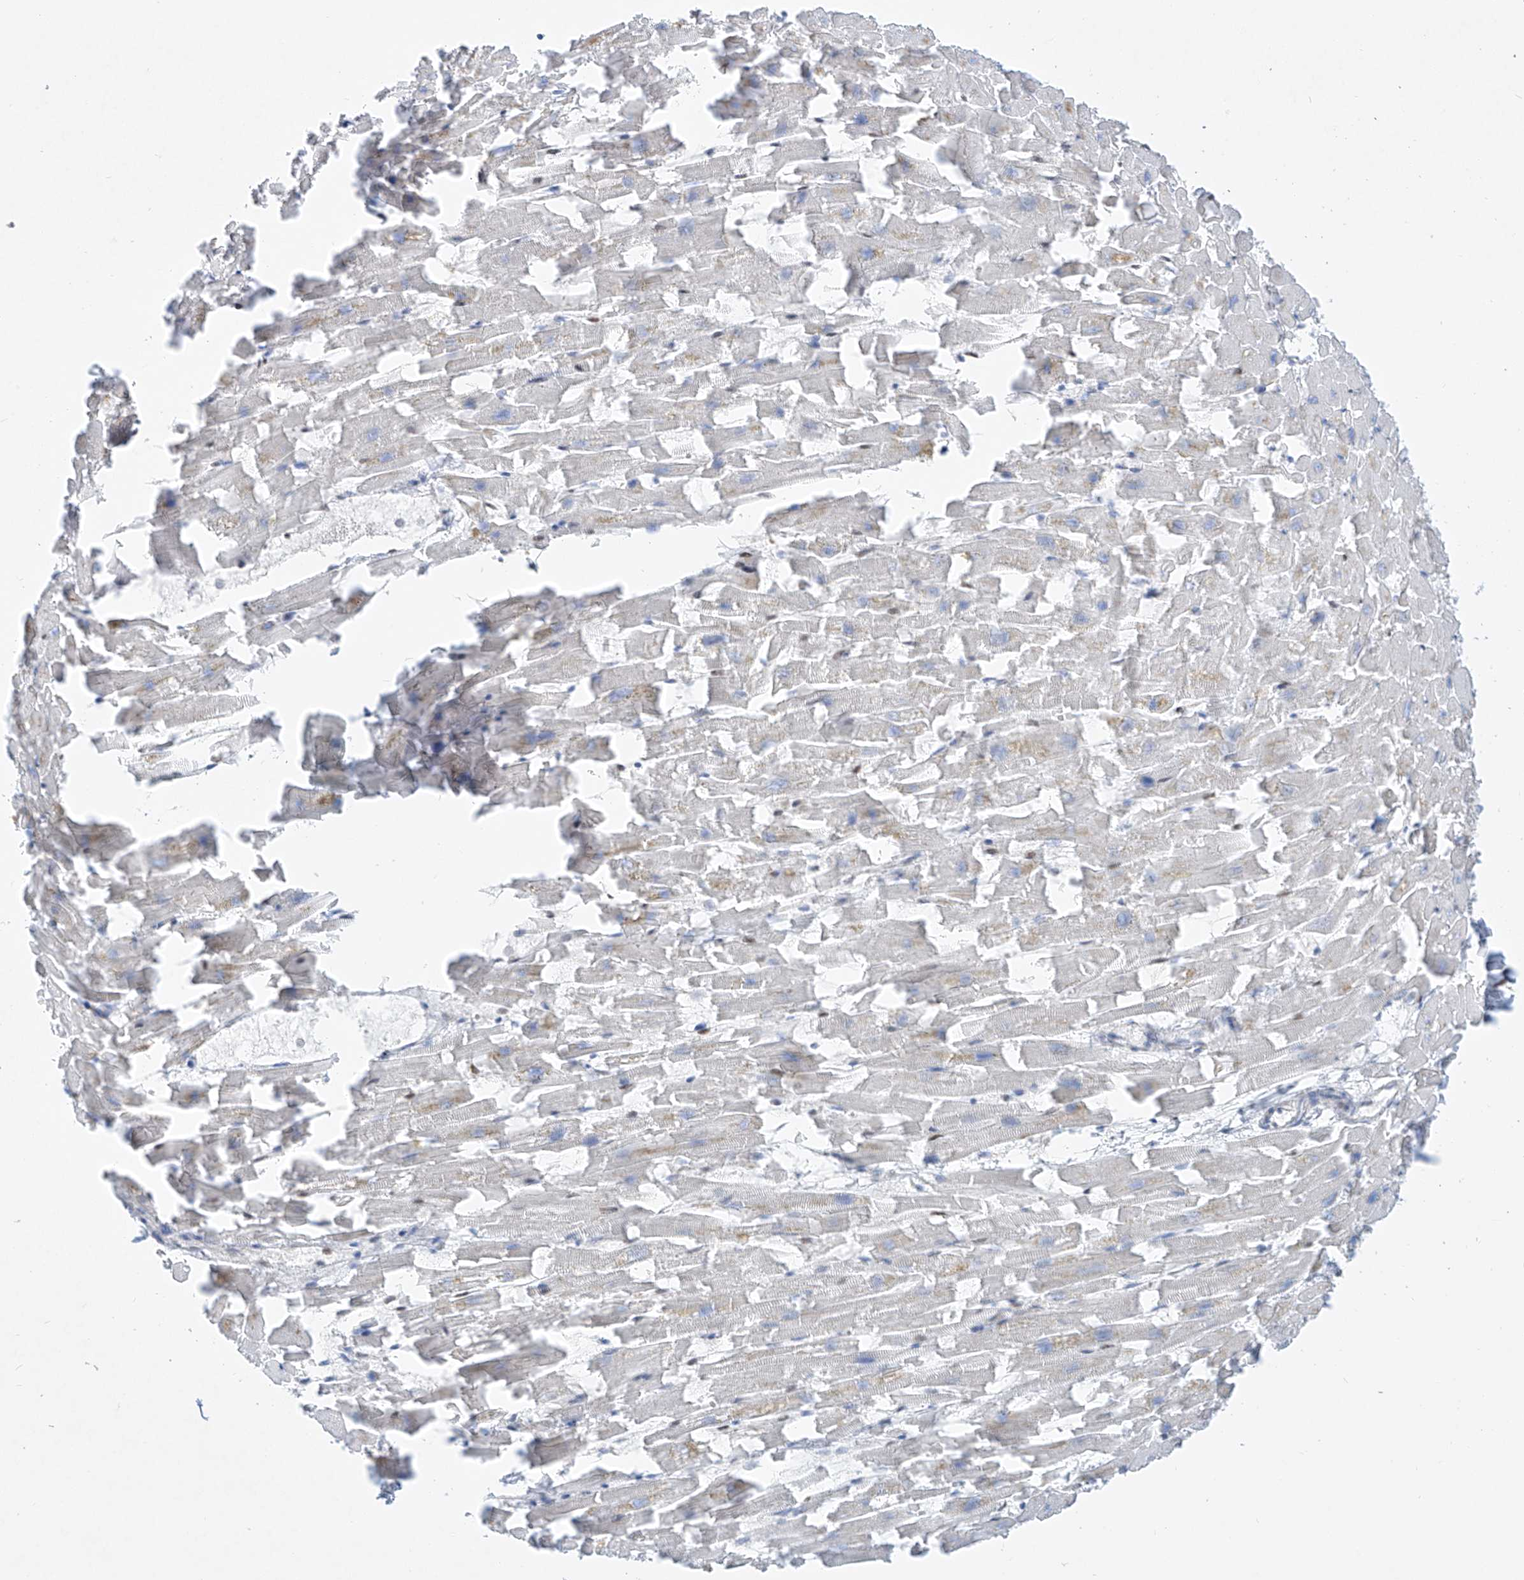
{"staining": {"intensity": "strong", "quantity": "<25%", "location": "nuclear"}, "tissue": "heart muscle", "cell_type": "Cardiomyocytes", "image_type": "normal", "snomed": [{"axis": "morphology", "description": "Normal tissue, NOS"}, {"axis": "topography", "description": "Heart"}], "caption": "Protein positivity by immunohistochemistry (IHC) displays strong nuclear expression in approximately <25% of cardiomyocytes in normal heart muscle.", "gene": "TAF4", "patient": {"sex": "female", "age": 64}}